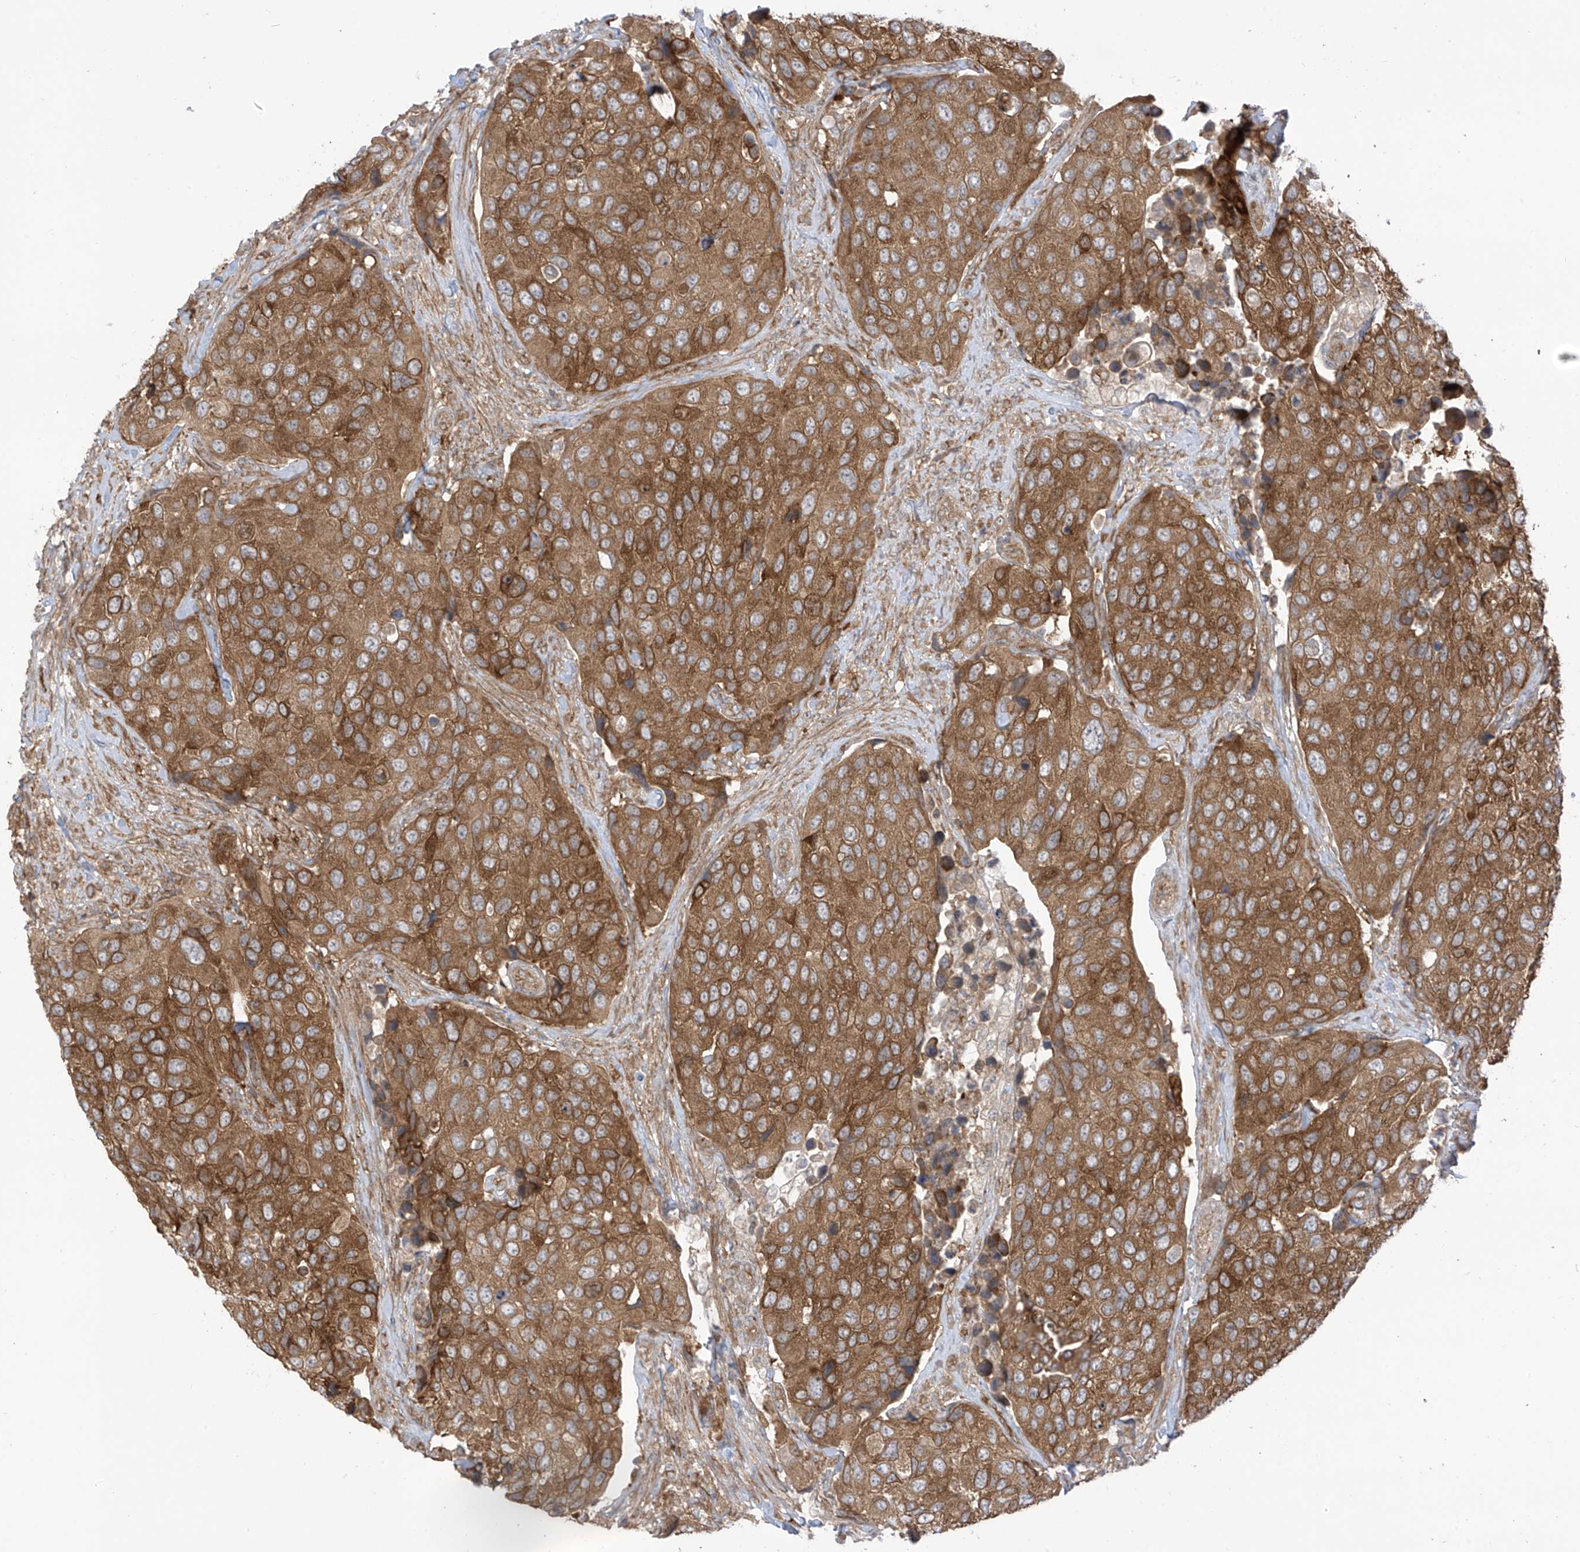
{"staining": {"intensity": "moderate", "quantity": ">75%", "location": "cytoplasmic/membranous"}, "tissue": "urothelial cancer", "cell_type": "Tumor cells", "image_type": "cancer", "snomed": [{"axis": "morphology", "description": "Urothelial carcinoma, High grade"}, {"axis": "topography", "description": "Urinary bladder"}], "caption": "DAB (3,3'-diaminobenzidine) immunohistochemical staining of human urothelial cancer demonstrates moderate cytoplasmic/membranous protein staining in about >75% of tumor cells.", "gene": "REPS1", "patient": {"sex": "male", "age": 74}}